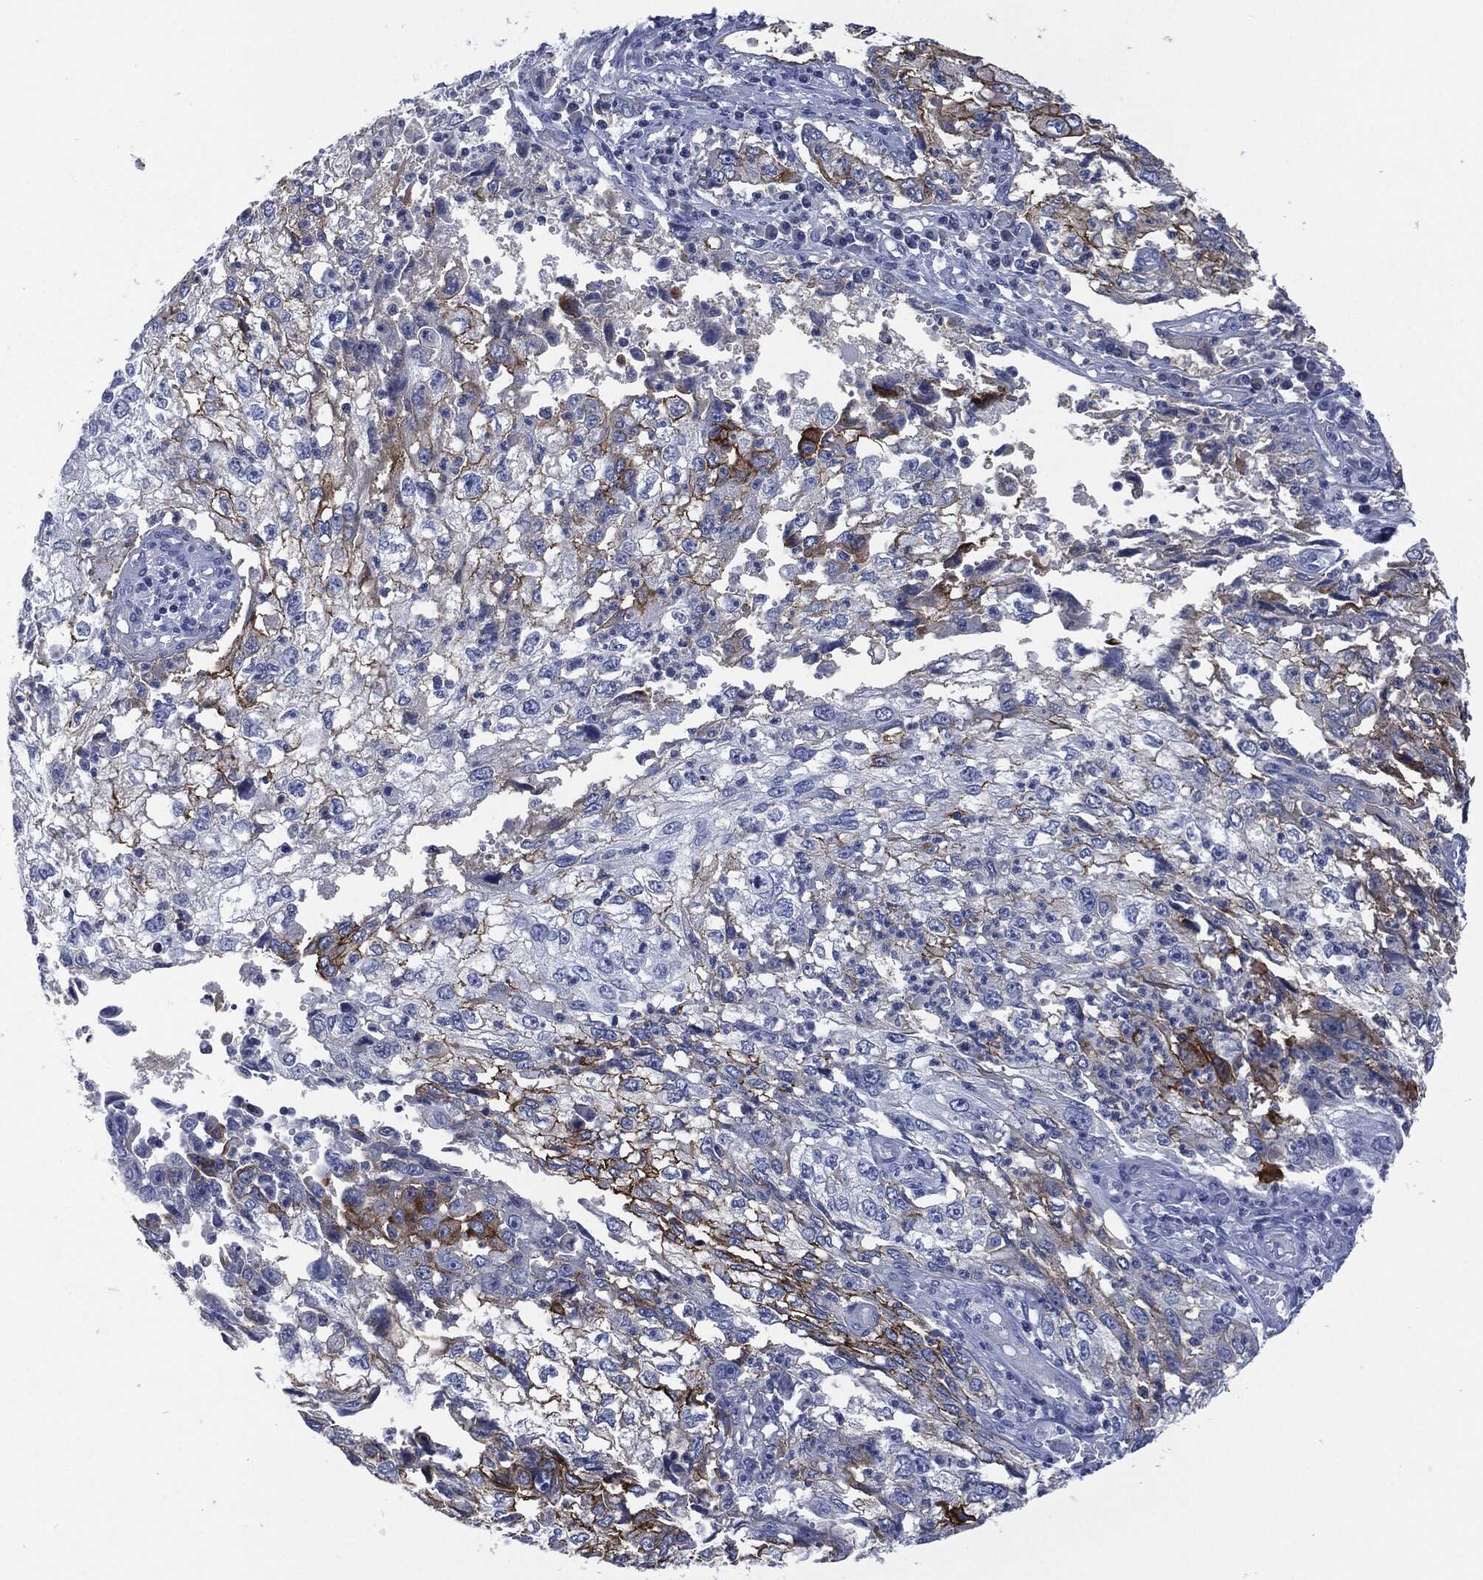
{"staining": {"intensity": "strong", "quantity": "25%-75%", "location": "cytoplasmic/membranous"}, "tissue": "cervical cancer", "cell_type": "Tumor cells", "image_type": "cancer", "snomed": [{"axis": "morphology", "description": "Squamous cell carcinoma, NOS"}, {"axis": "topography", "description": "Cervix"}], "caption": "Protein expression by immunohistochemistry (IHC) demonstrates strong cytoplasmic/membranous expression in about 25%-75% of tumor cells in cervical cancer.", "gene": "MUC16", "patient": {"sex": "female", "age": 36}}